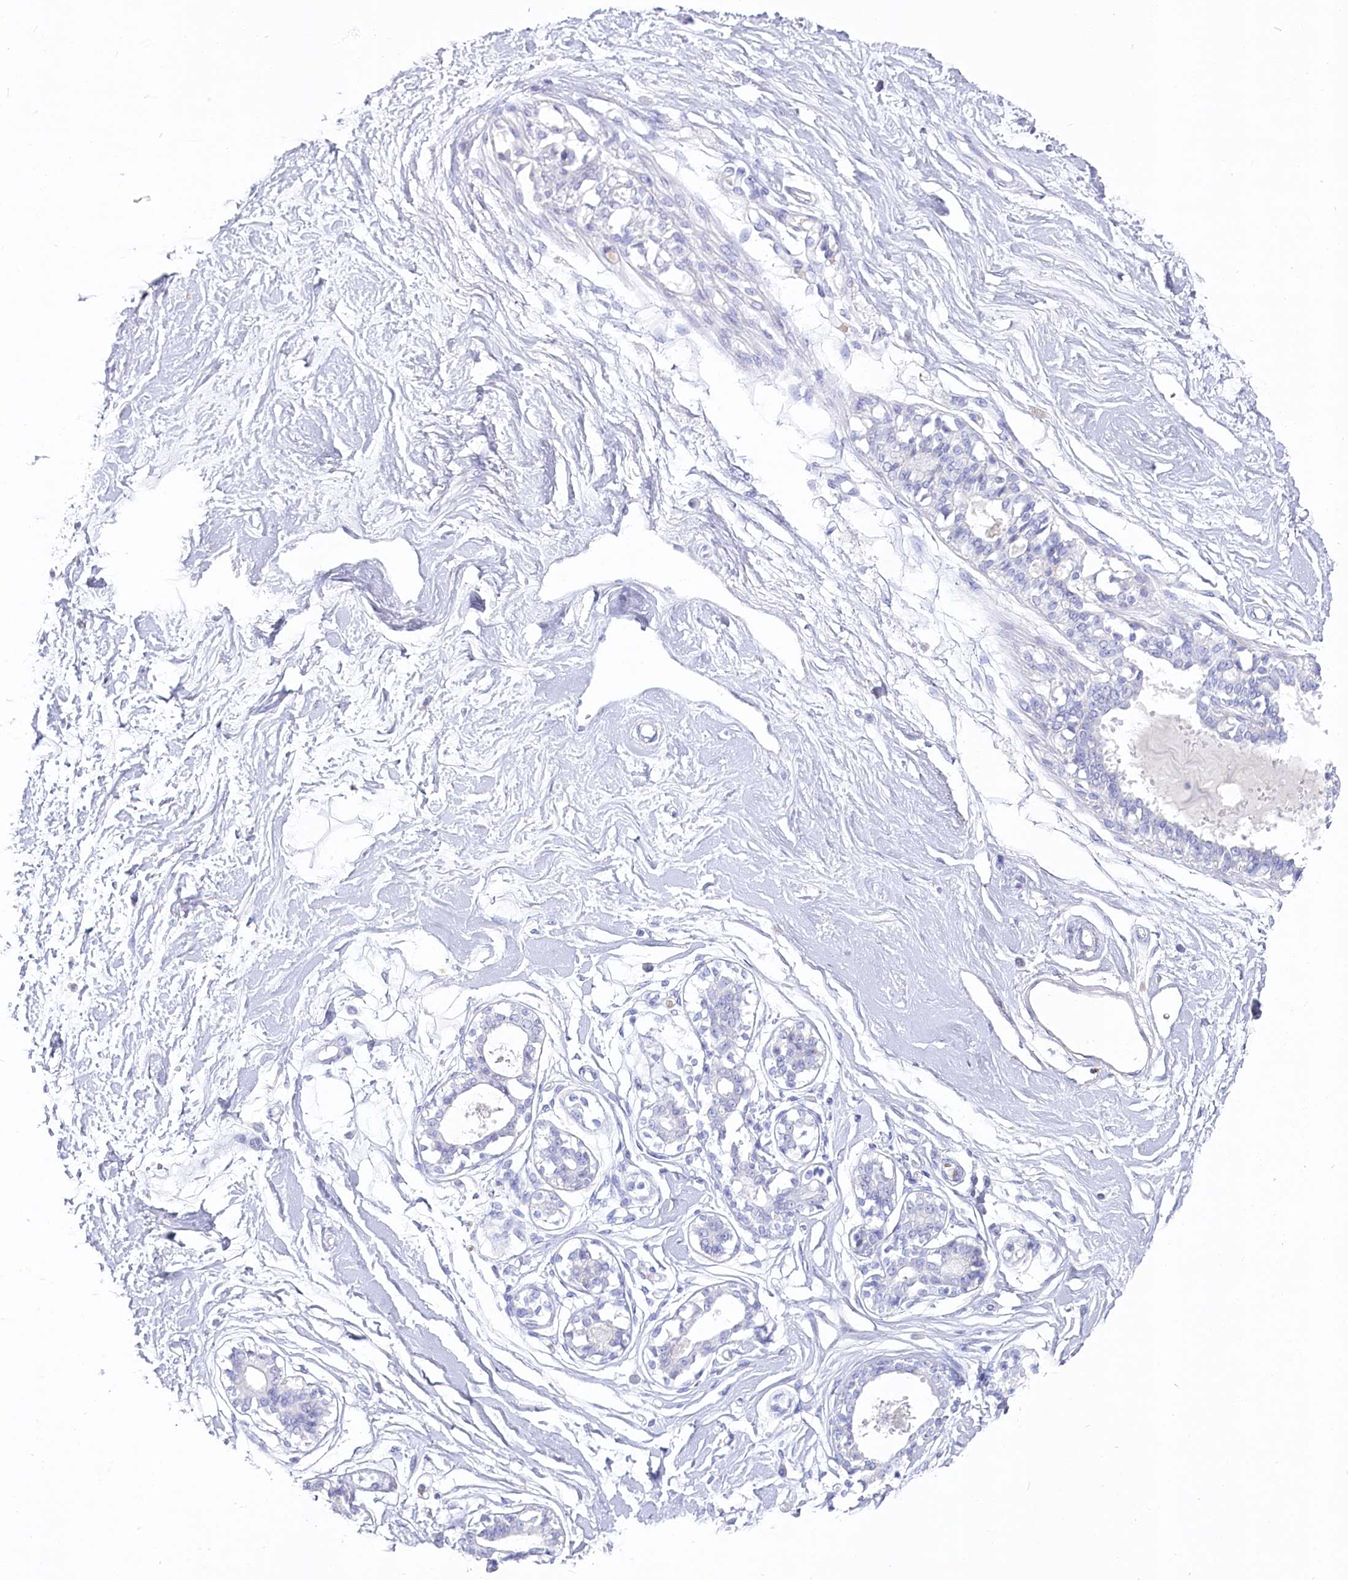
{"staining": {"intensity": "negative", "quantity": "none", "location": "none"}, "tissue": "breast", "cell_type": "Adipocytes", "image_type": "normal", "snomed": [{"axis": "morphology", "description": "Normal tissue, NOS"}, {"axis": "topography", "description": "Breast"}], "caption": "Adipocytes are negative for brown protein staining in unremarkable breast. Nuclei are stained in blue.", "gene": "IFIT5", "patient": {"sex": "female", "age": 45}}